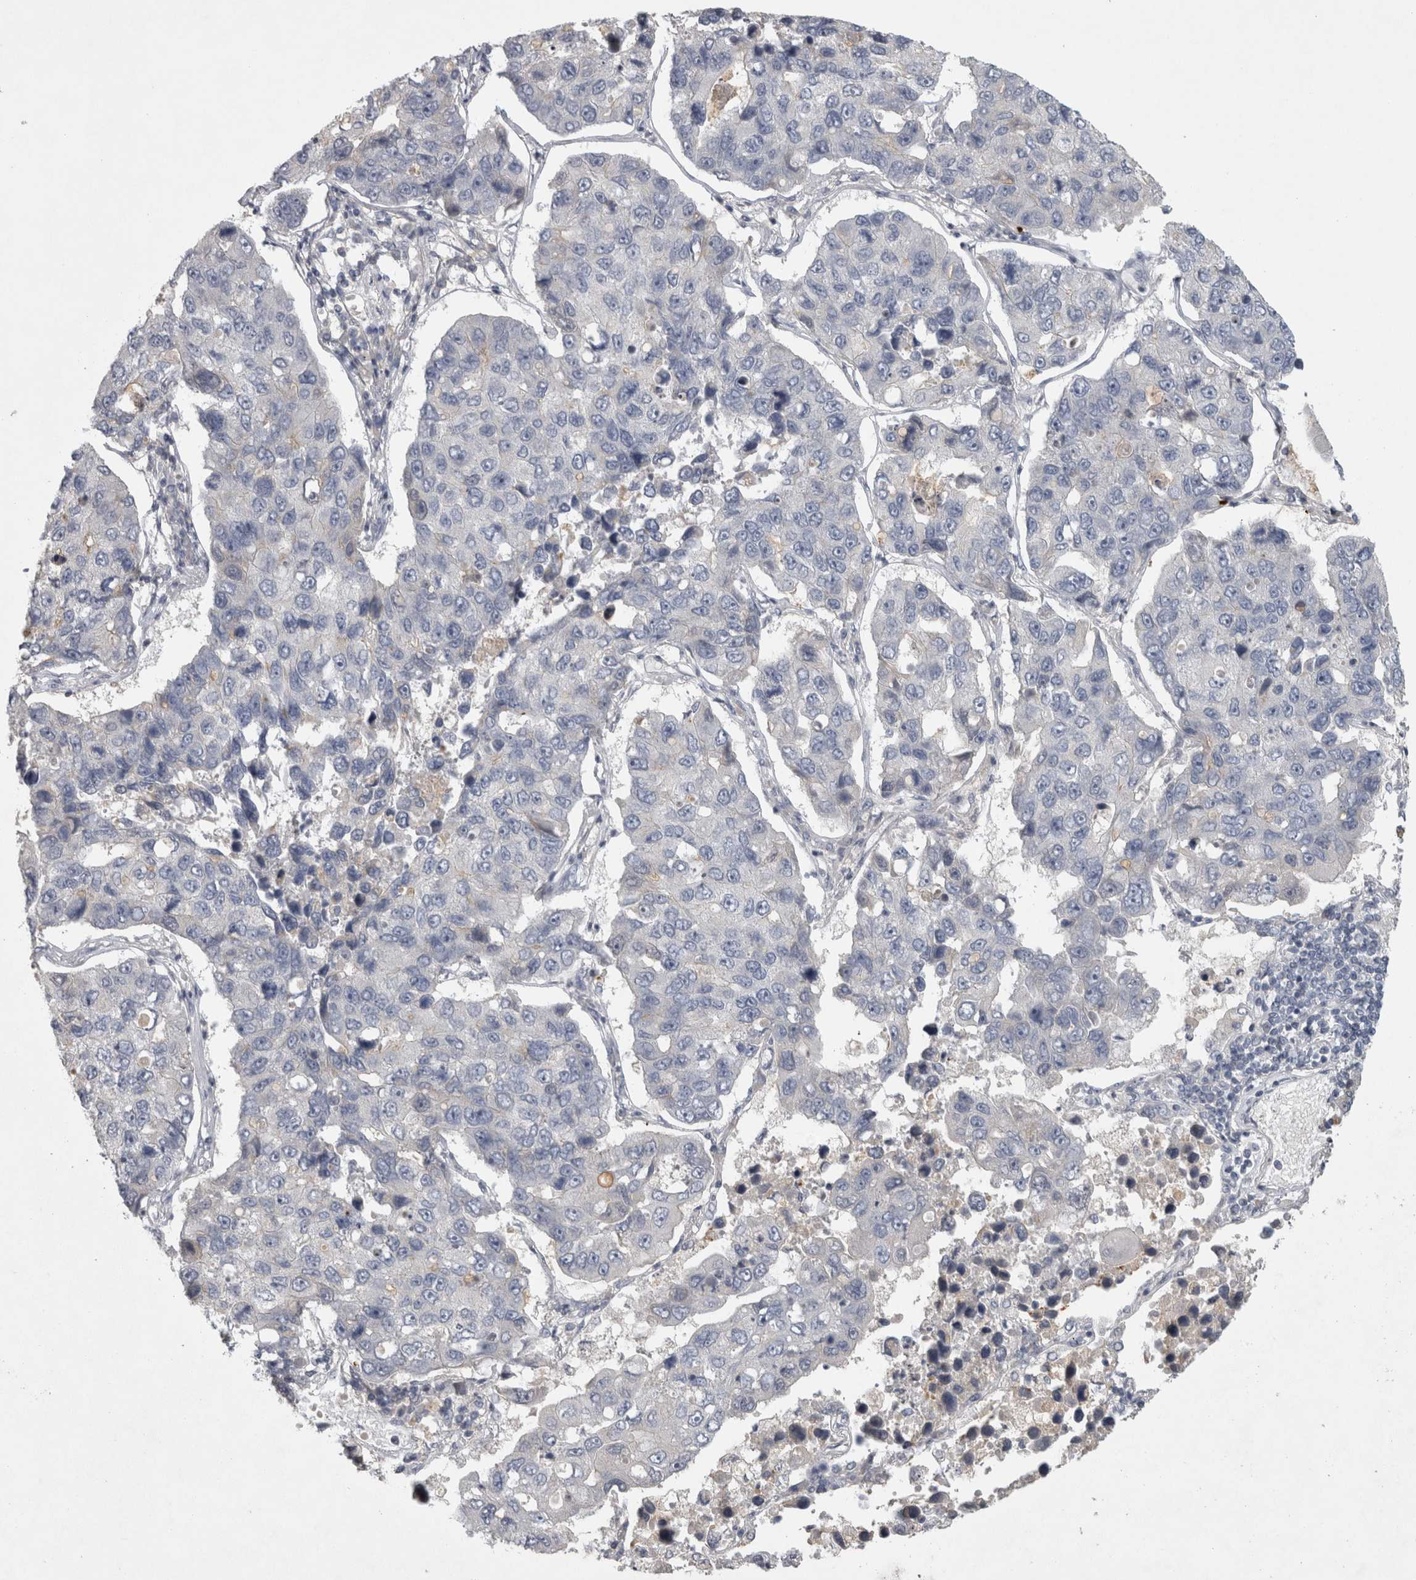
{"staining": {"intensity": "negative", "quantity": "none", "location": "none"}, "tissue": "lung cancer", "cell_type": "Tumor cells", "image_type": "cancer", "snomed": [{"axis": "morphology", "description": "Adenocarcinoma, NOS"}, {"axis": "topography", "description": "Lung"}], "caption": "Micrograph shows no protein staining in tumor cells of lung cancer tissue.", "gene": "ENPP7", "patient": {"sex": "male", "age": 64}}